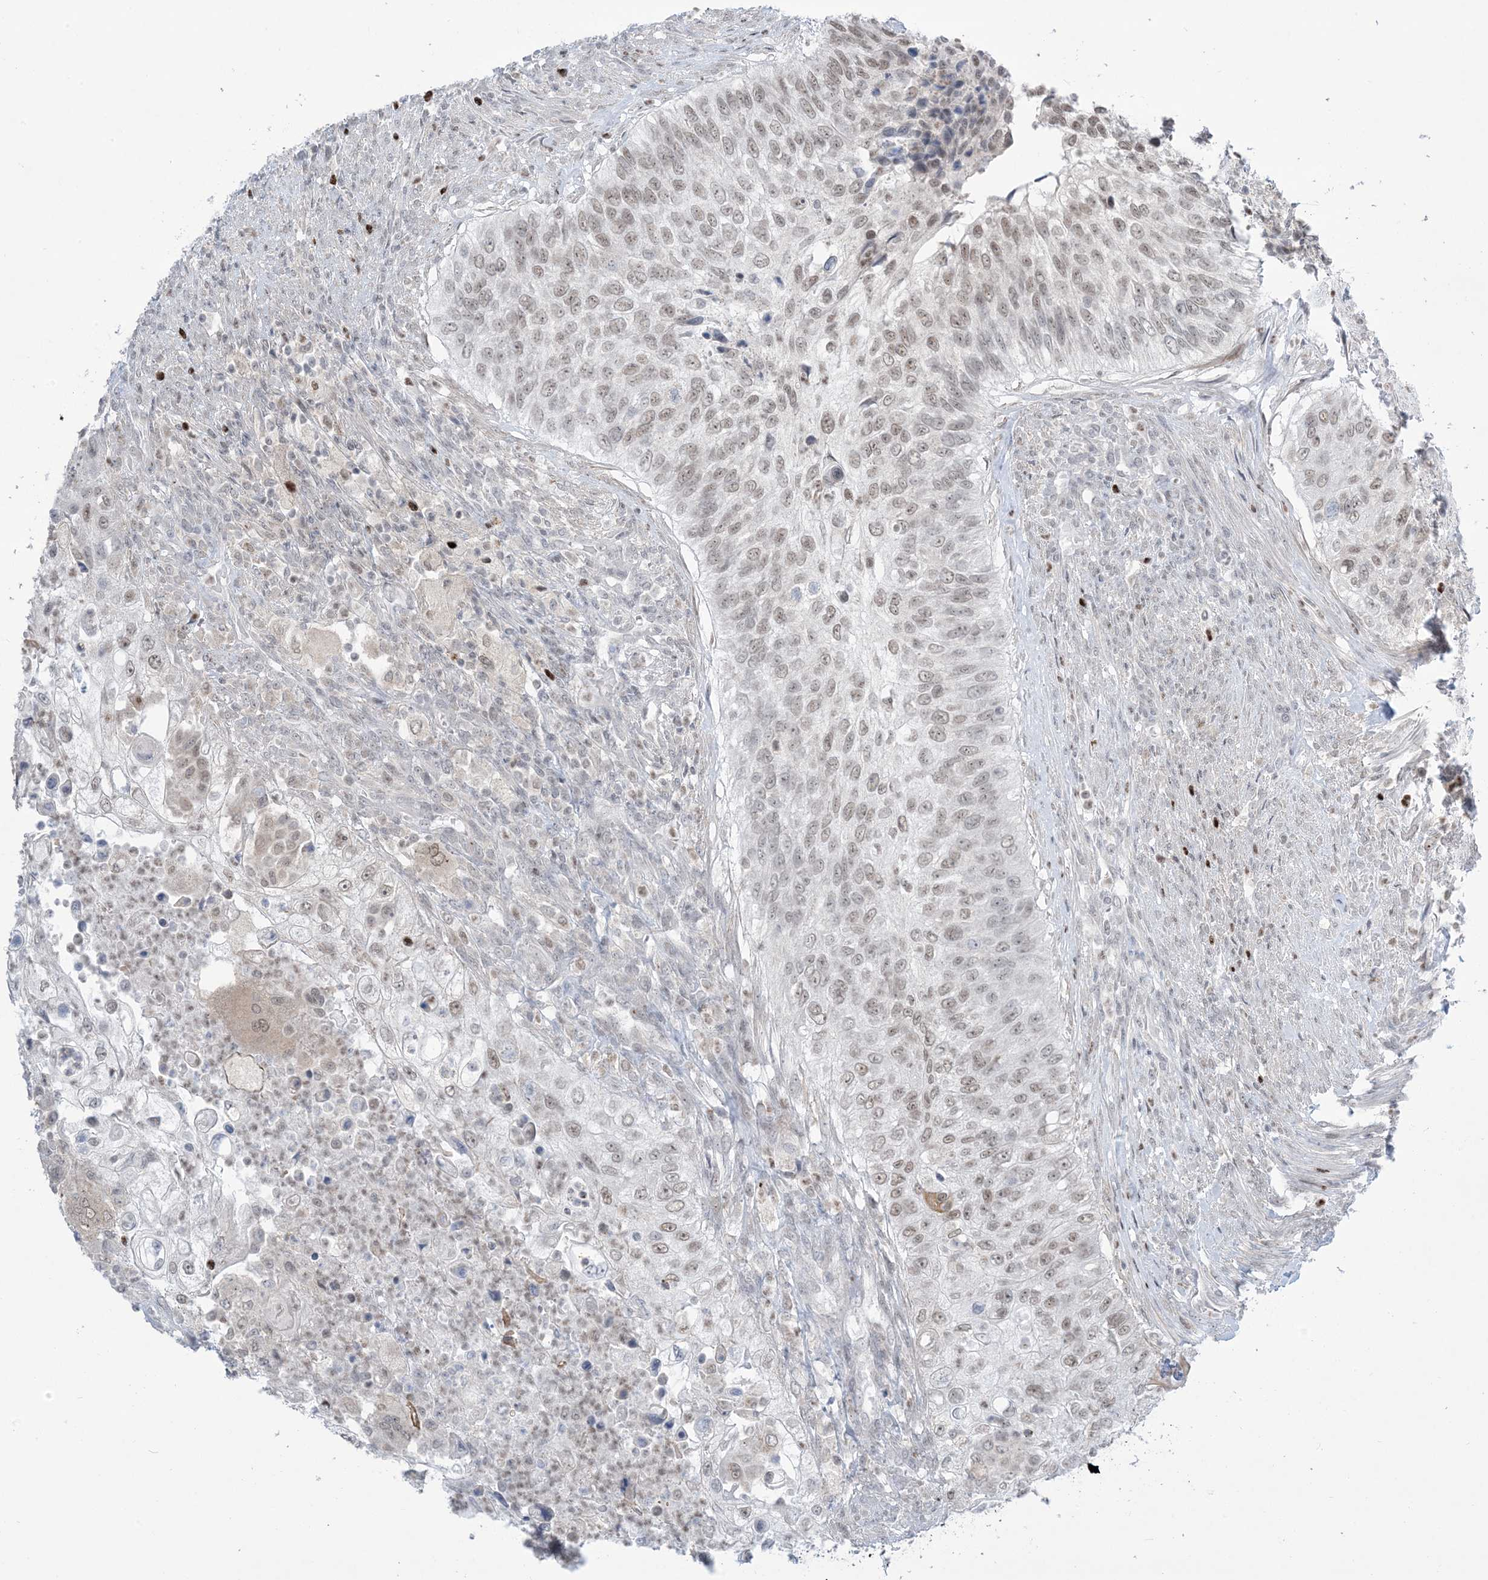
{"staining": {"intensity": "weak", "quantity": "25%-75%", "location": "nuclear"}, "tissue": "urothelial cancer", "cell_type": "Tumor cells", "image_type": "cancer", "snomed": [{"axis": "morphology", "description": "Urothelial carcinoma, High grade"}, {"axis": "topography", "description": "Urinary bladder"}], "caption": "Urothelial cancer stained with immunohistochemistry displays weak nuclear expression in approximately 25%-75% of tumor cells. The protein is stained brown, and the nuclei are stained in blue (DAB (3,3'-diaminobenzidine) IHC with brightfield microscopy, high magnification).", "gene": "TFPT", "patient": {"sex": "female", "age": 60}}